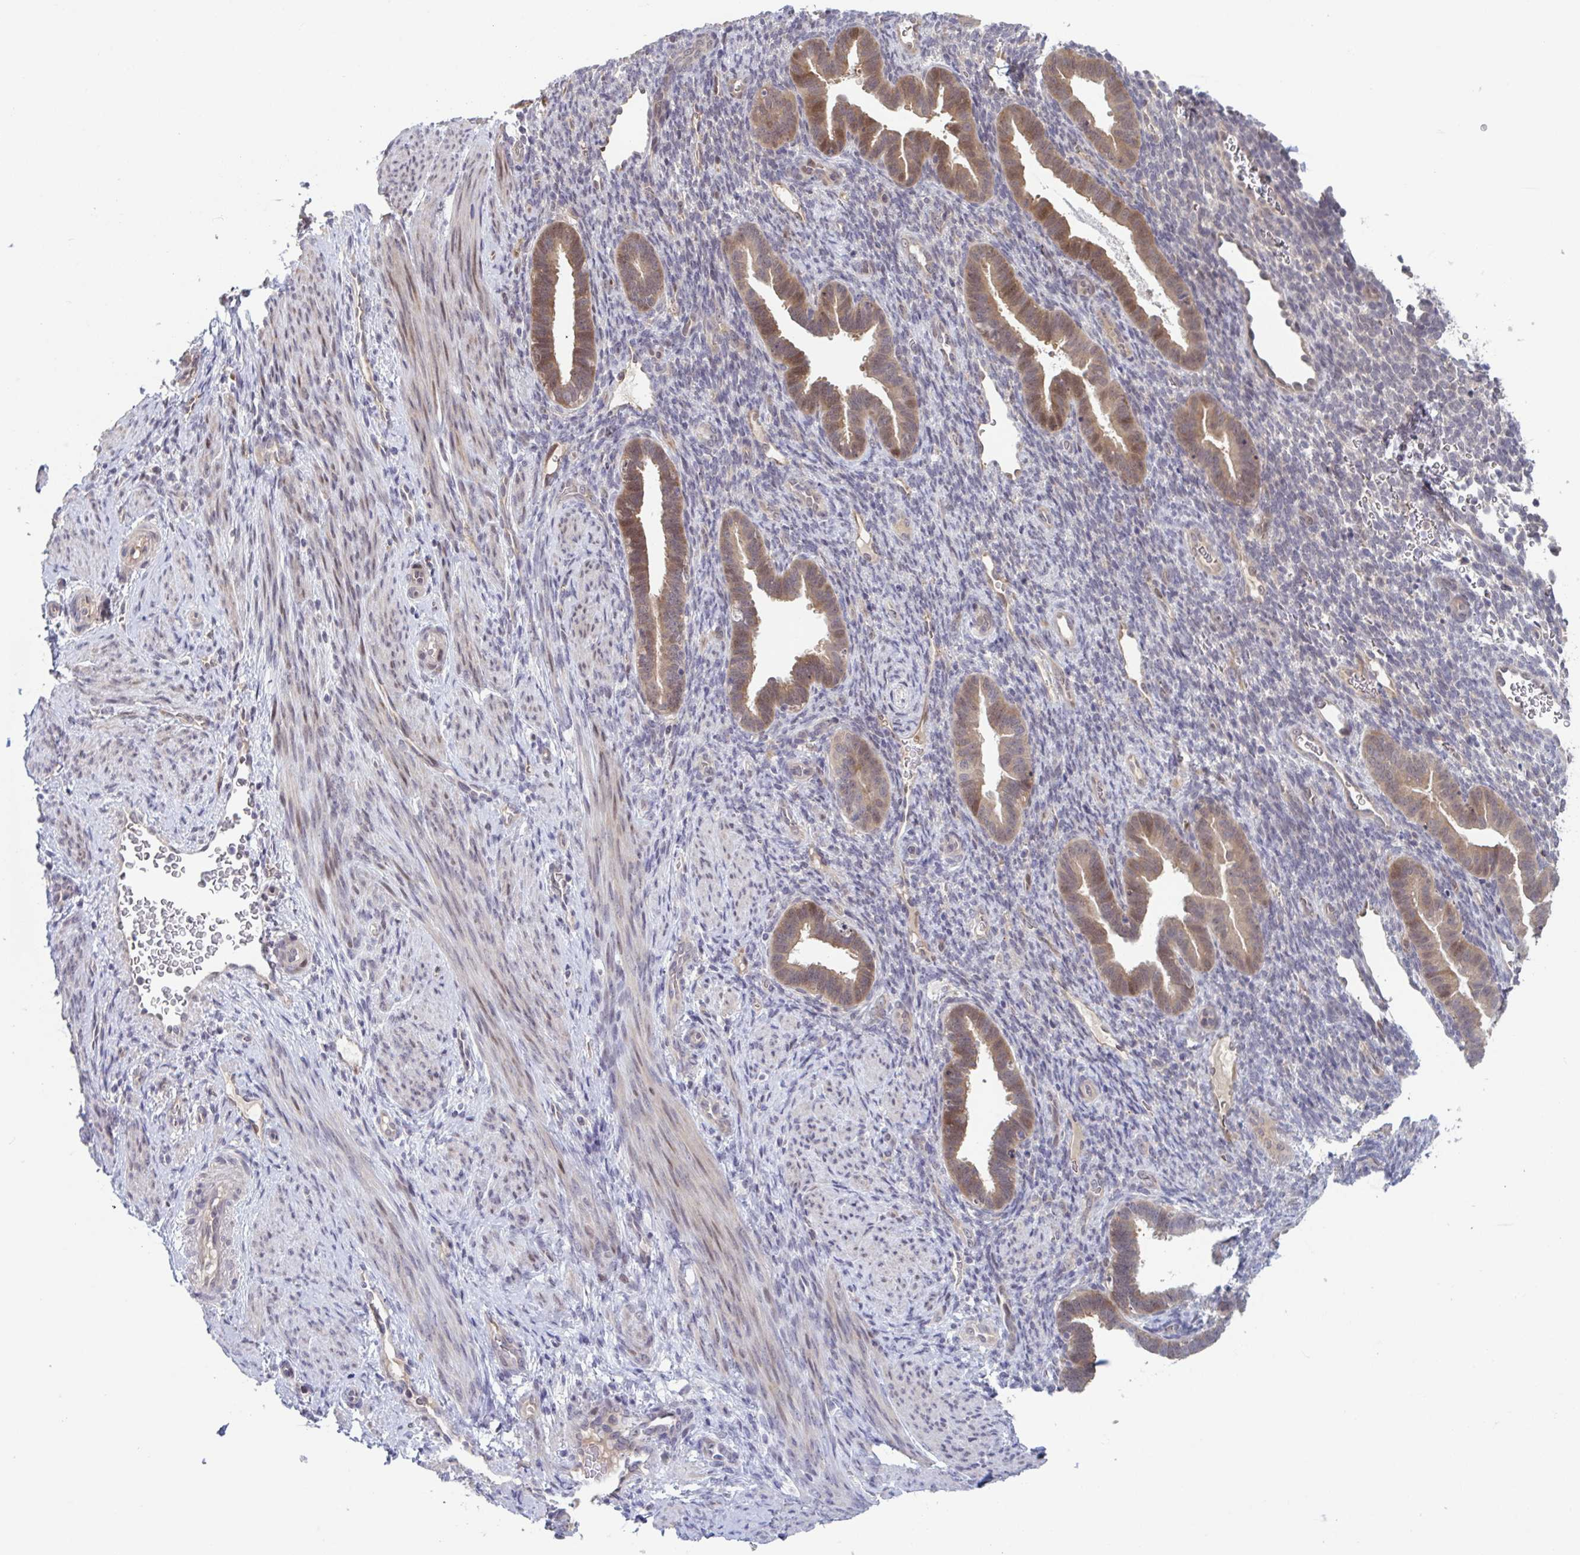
{"staining": {"intensity": "negative", "quantity": "none", "location": "none"}, "tissue": "endometrium", "cell_type": "Cells in endometrial stroma", "image_type": "normal", "snomed": [{"axis": "morphology", "description": "Normal tissue, NOS"}, {"axis": "topography", "description": "Endometrium"}], "caption": "An IHC micrograph of normal endometrium is shown. There is no staining in cells in endometrial stroma of endometrium.", "gene": "RIOK1", "patient": {"sex": "female", "age": 34}}